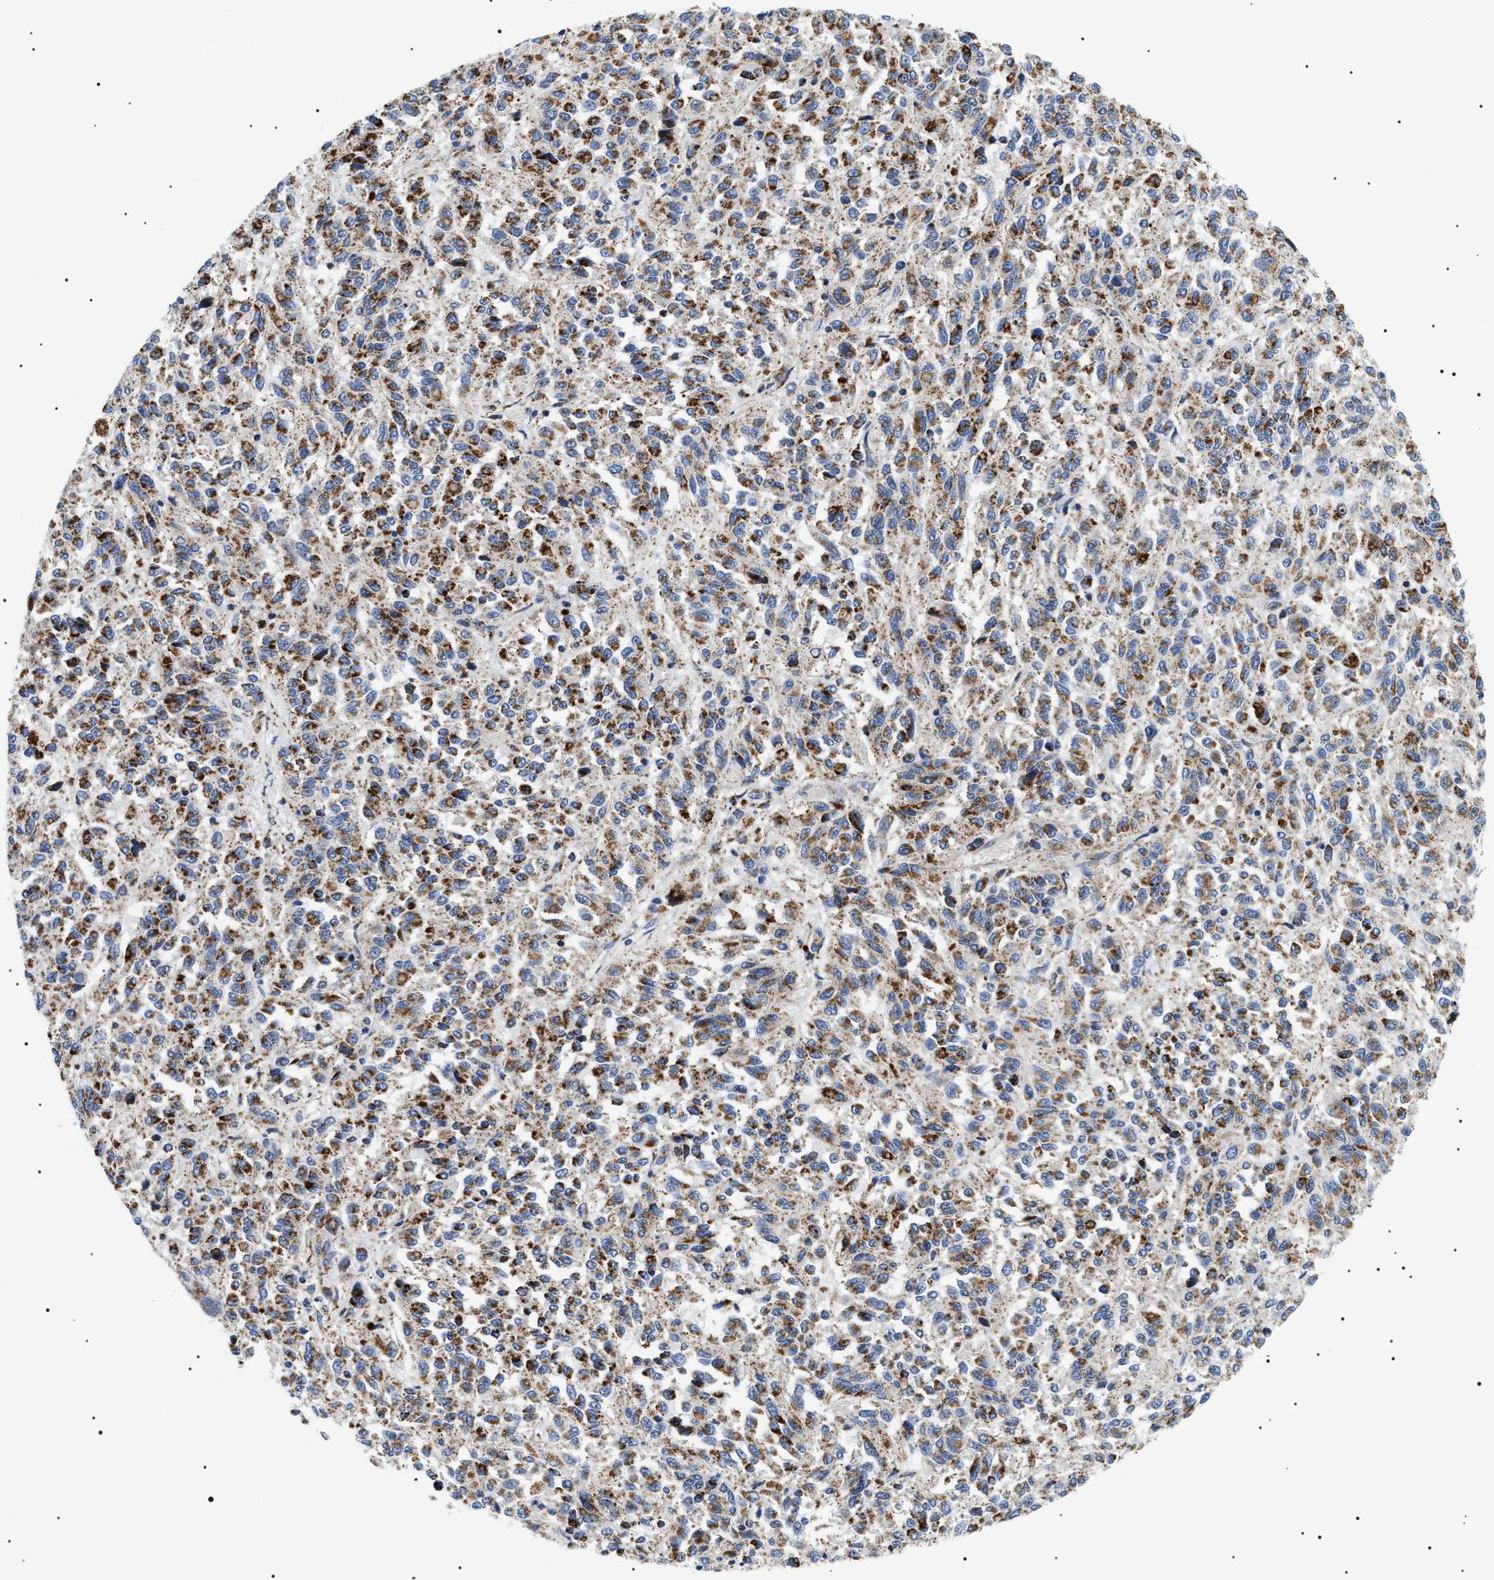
{"staining": {"intensity": "strong", "quantity": "25%-75%", "location": "cytoplasmic/membranous"}, "tissue": "melanoma", "cell_type": "Tumor cells", "image_type": "cancer", "snomed": [{"axis": "morphology", "description": "Malignant melanoma, Metastatic site"}, {"axis": "topography", "description": "Lung"}], "caption": "A micrograph of melanoma stained for a protein displays strong cytoplasmic/membranous brown staining in tumor cells.", "gene": "OXSM", "patient": {"sex": "male", "age": 64}}